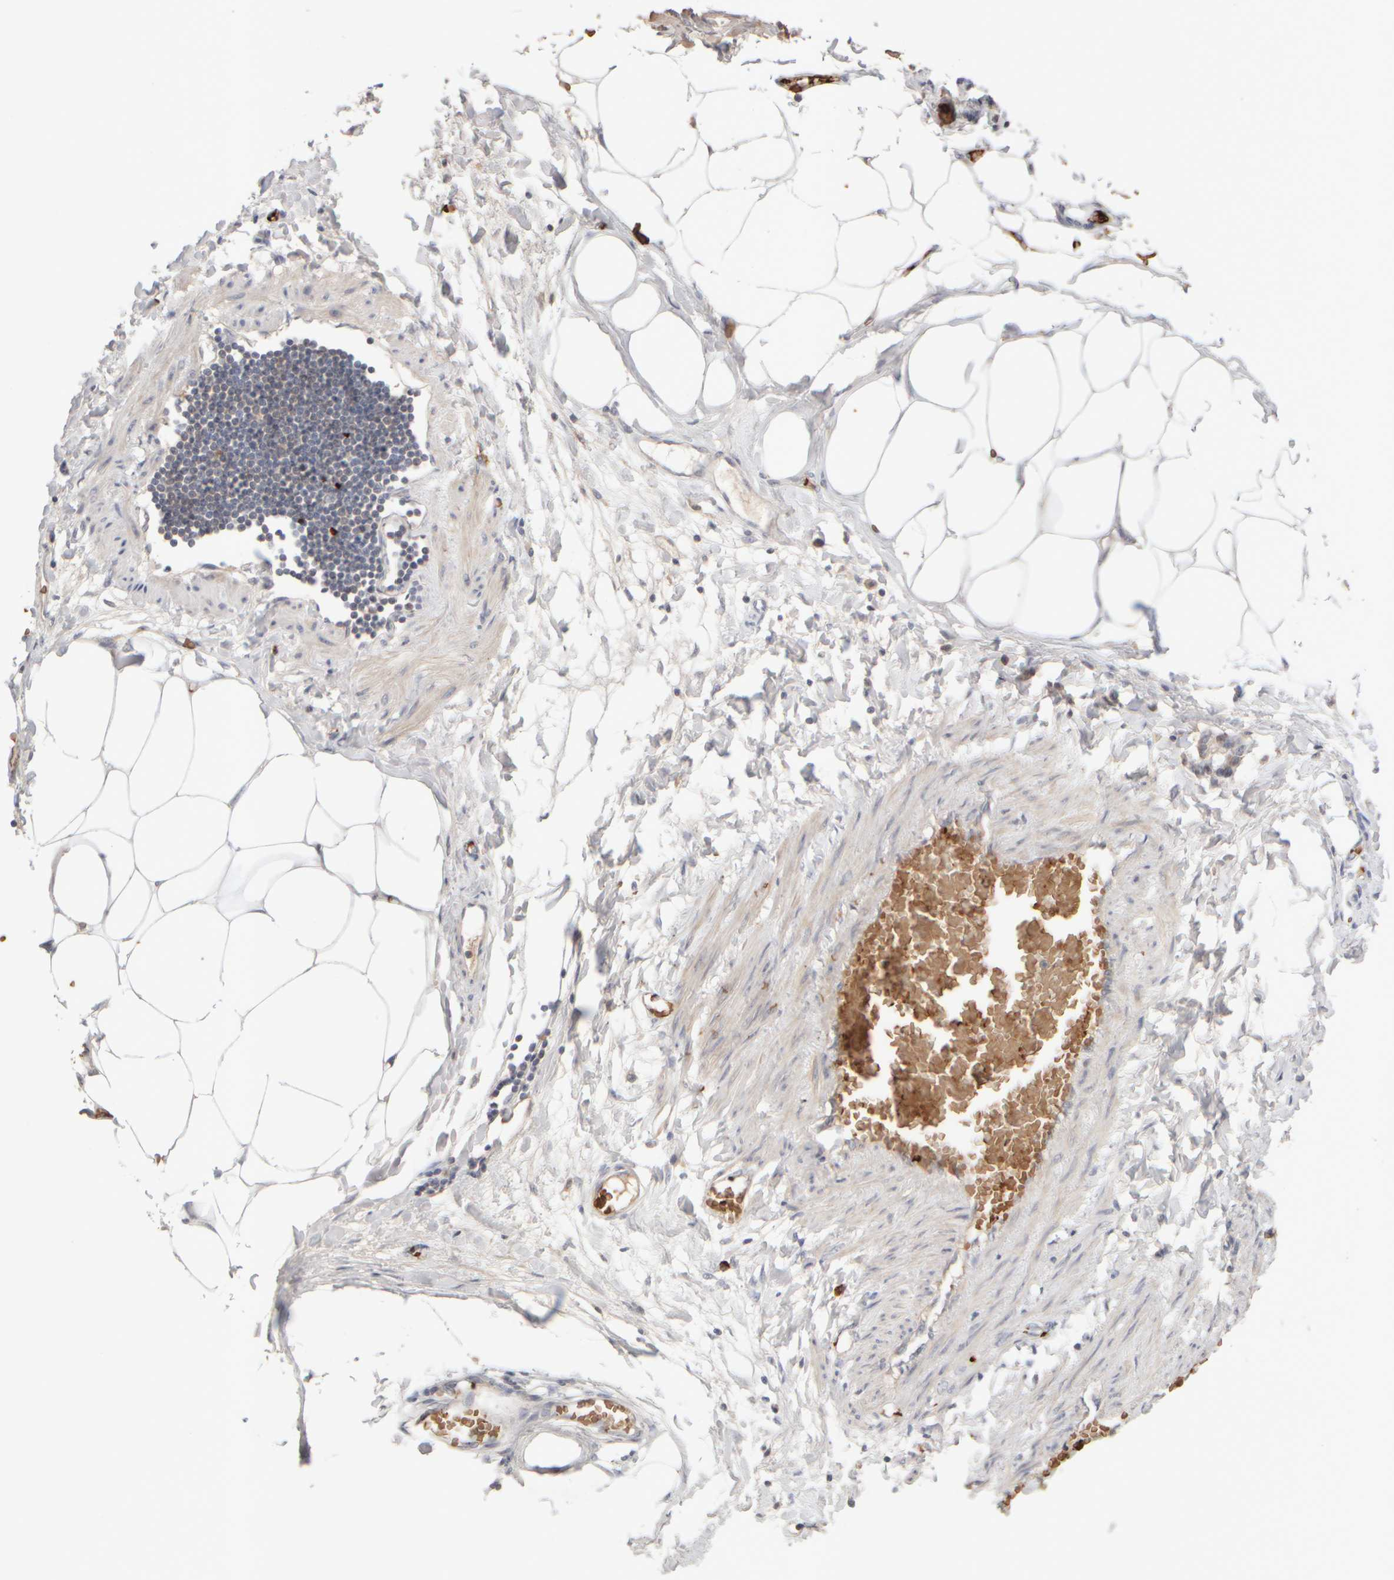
{"staining": {"intensity": "negative", "quantity": "none", "location": "none"}, "tissue": "adipose tissue", "cell_type": "Adipocytes", "image_type": "normal", "snomed": [{"axis": "morphology", "description": "Normal tissue, NOS"}, {"axis": "morphology", "description": "Adenocarcinoma, NOS"}, {"axis": "topography", "description": "Colon"}, {"axis": "topography", "description": "Peripheral nerve tissue"}], "caption": "Immunohistochemistry image of normal adipose tissue: adipose tissue stained with DAB shows no significant protein staining in adipocytes. (DAB (3,3'-diaminobenzidine) immunohistochemistry (IHC), high magnification).", "gene": "MST1", "patient": {"sex": "male", "age": 14}}